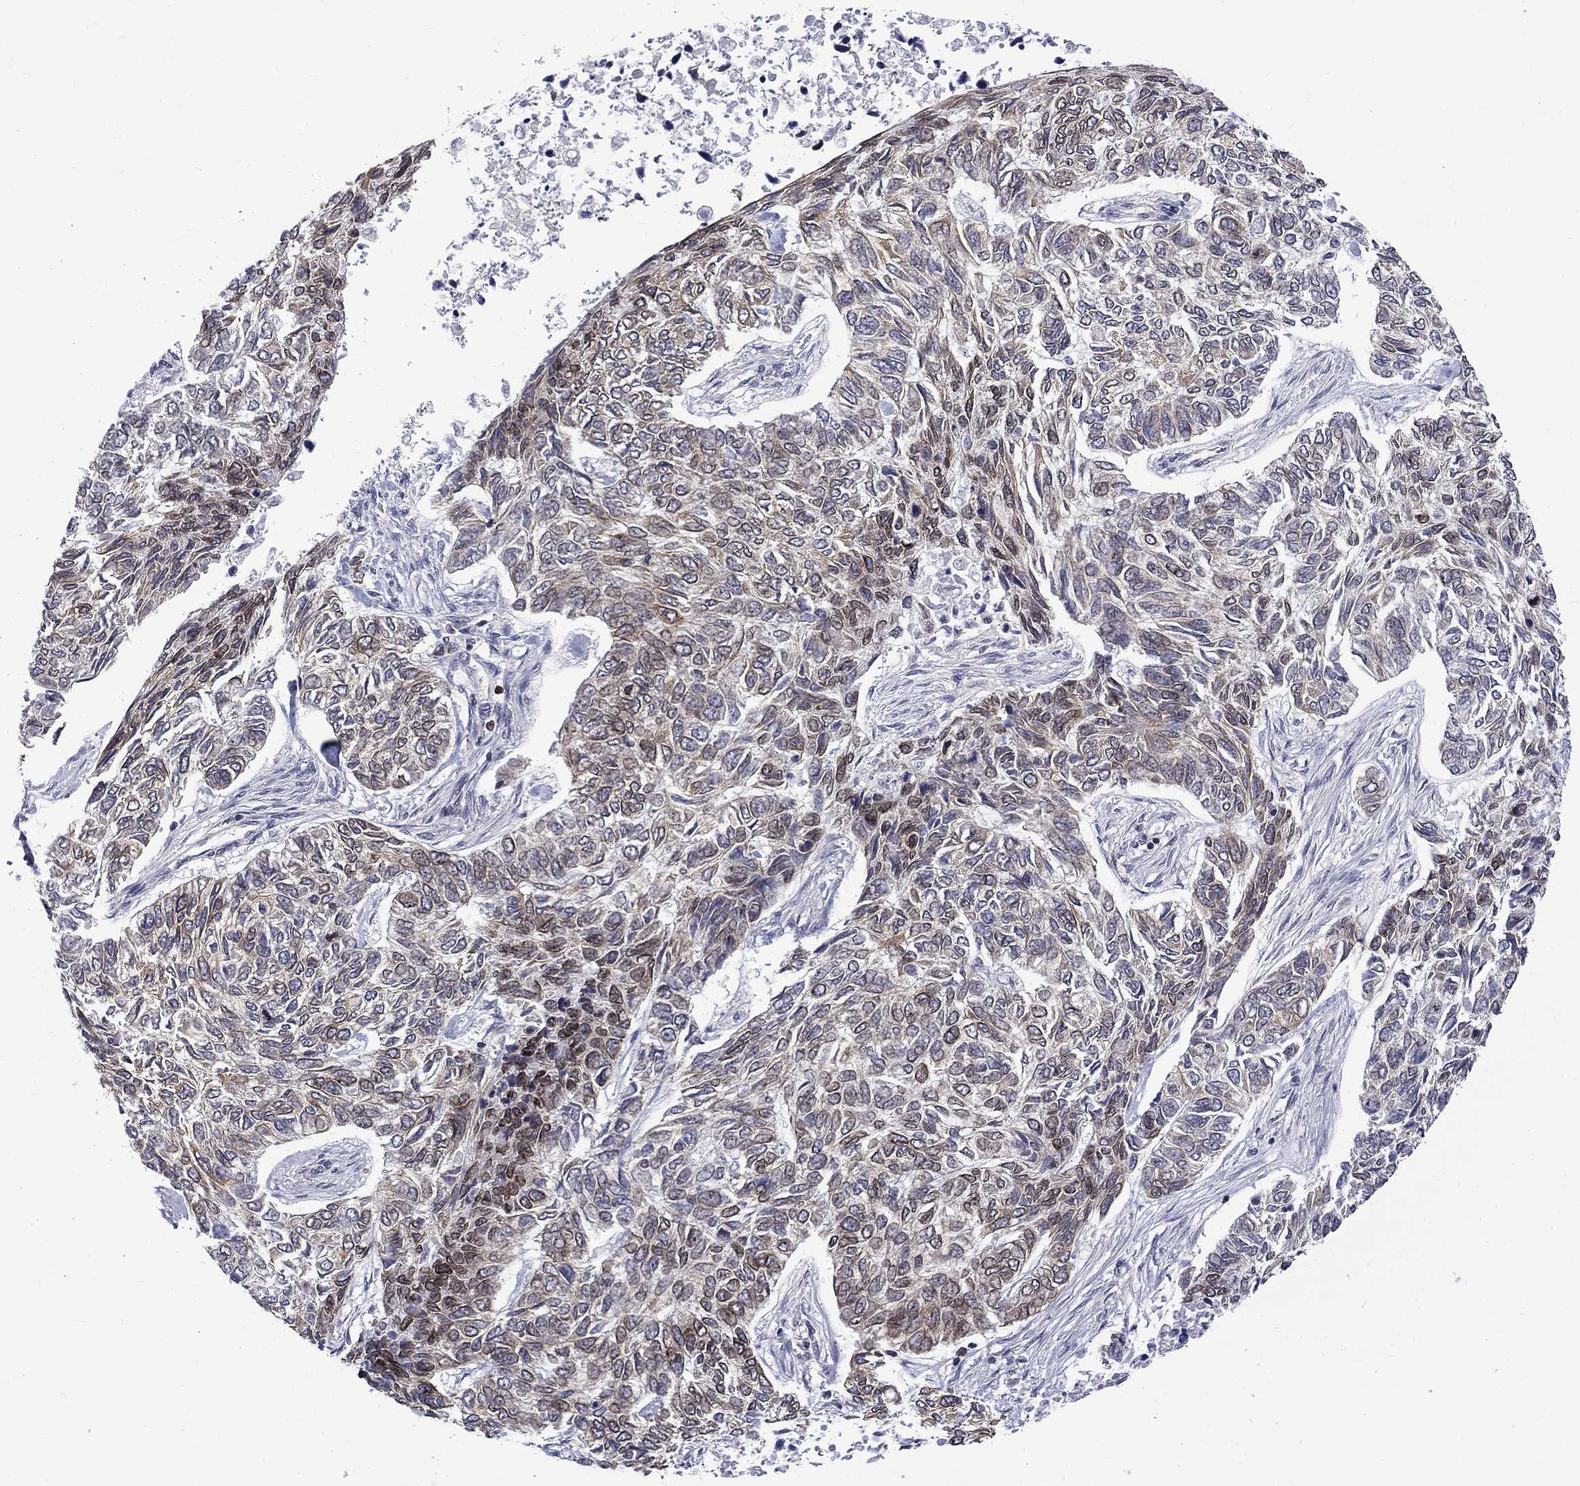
{"staining": {"intensity": "strong", "quantity": "<25%", "location": "cytoplasmic/membranous,nuclear"}, "tissue": "skin cancer", "cell_type": "Tumor cells", "image_type": "cancer", "snomed": [{"axis": "morphology", "description": "Basal cell carcinoma"}, {"axis": "topography", "description": "Skin"}], "caption": "This is an image of immunohistochemistry (IHC) staining of skin basal cell carcinoma, which shows strong expression in the cytoplasmic/membranous and nuclear of tumor cells.", "gene": "SLA", "patient": {"sex": "female", "age": 65}}